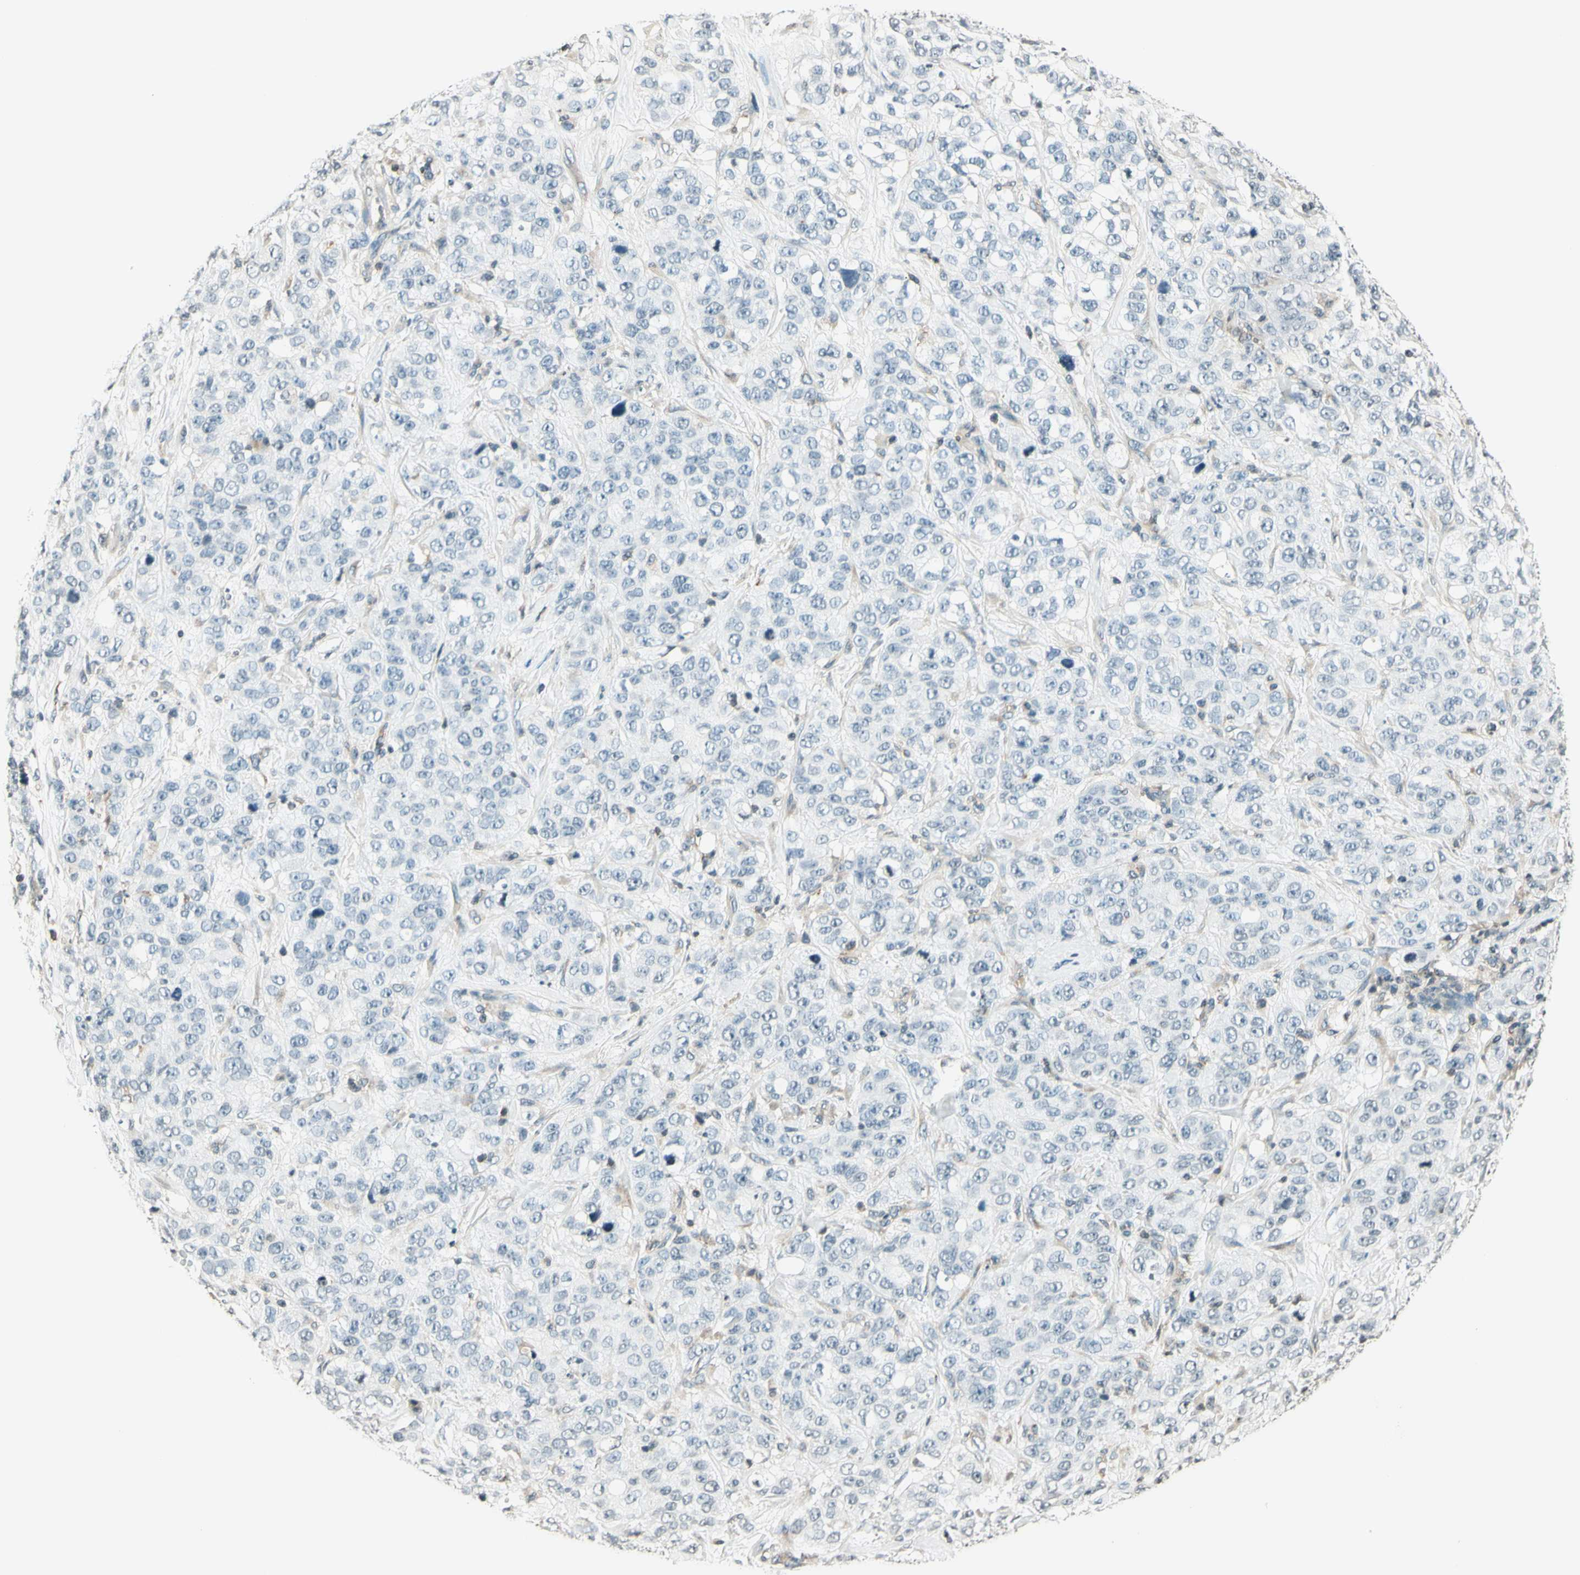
{"staining": {"intensity": "negative", "quantity": "none", "location": "none"}, "tissue": "stomach cancer", "cell_type": "Tumor cells", "image_type": "cancer", "snomed": [{"axis": "morphology", "description": "Adenocarcinoma, NOS"}, {"axis": "topography", "description": "Stomach"}], "caption": "Immunohistochemistry (IHC) of human adenocarcinoma (stomach) demonstrates no positivity in tumor cells. The staining is performed using DAB brown chromogen with nuclei counter-stained in using hematoxylin.", "gene": "WIPF1", "patient": {"sex": "male", "age": 48}}